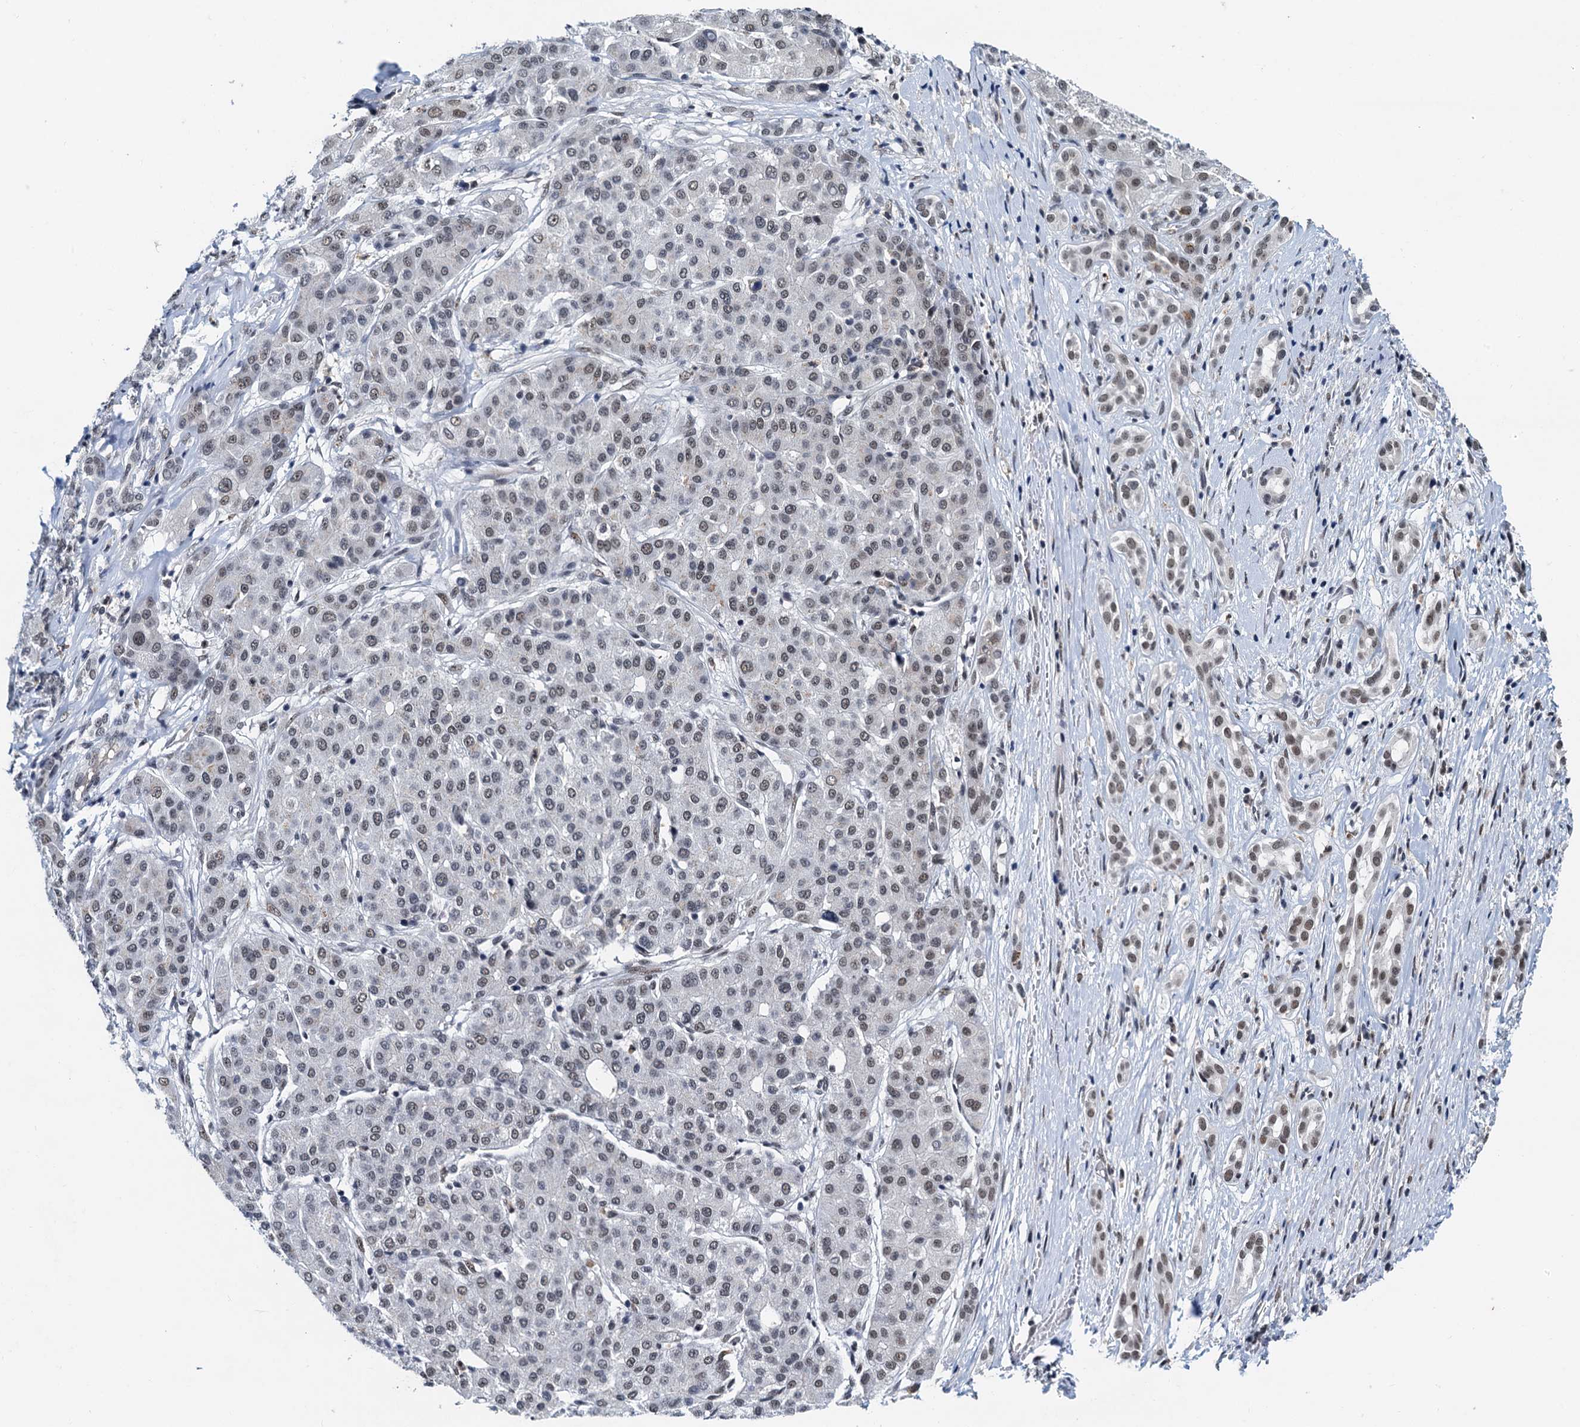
{"staining": {"intensity": "weak", "quantity": ">75%", "location": "nuclear"}, "tissue": "liver cancer", "cell_type": "Tumor cells", "image_type": "cancer", "snomed": [{"axis": "morphology", "description": "Carcinoma, Hepatocellular, NOS"}, {"axis": "topography", "description": "Liver"}], "caption": "This micrograph displays immunohistochemistry staining of liver hepatocellular carcinoma, with low weak nuclear expression in about >75% of tumor cells.", "gene": "SNRPD1", "patient": {"sex": "male", "age": 65}}